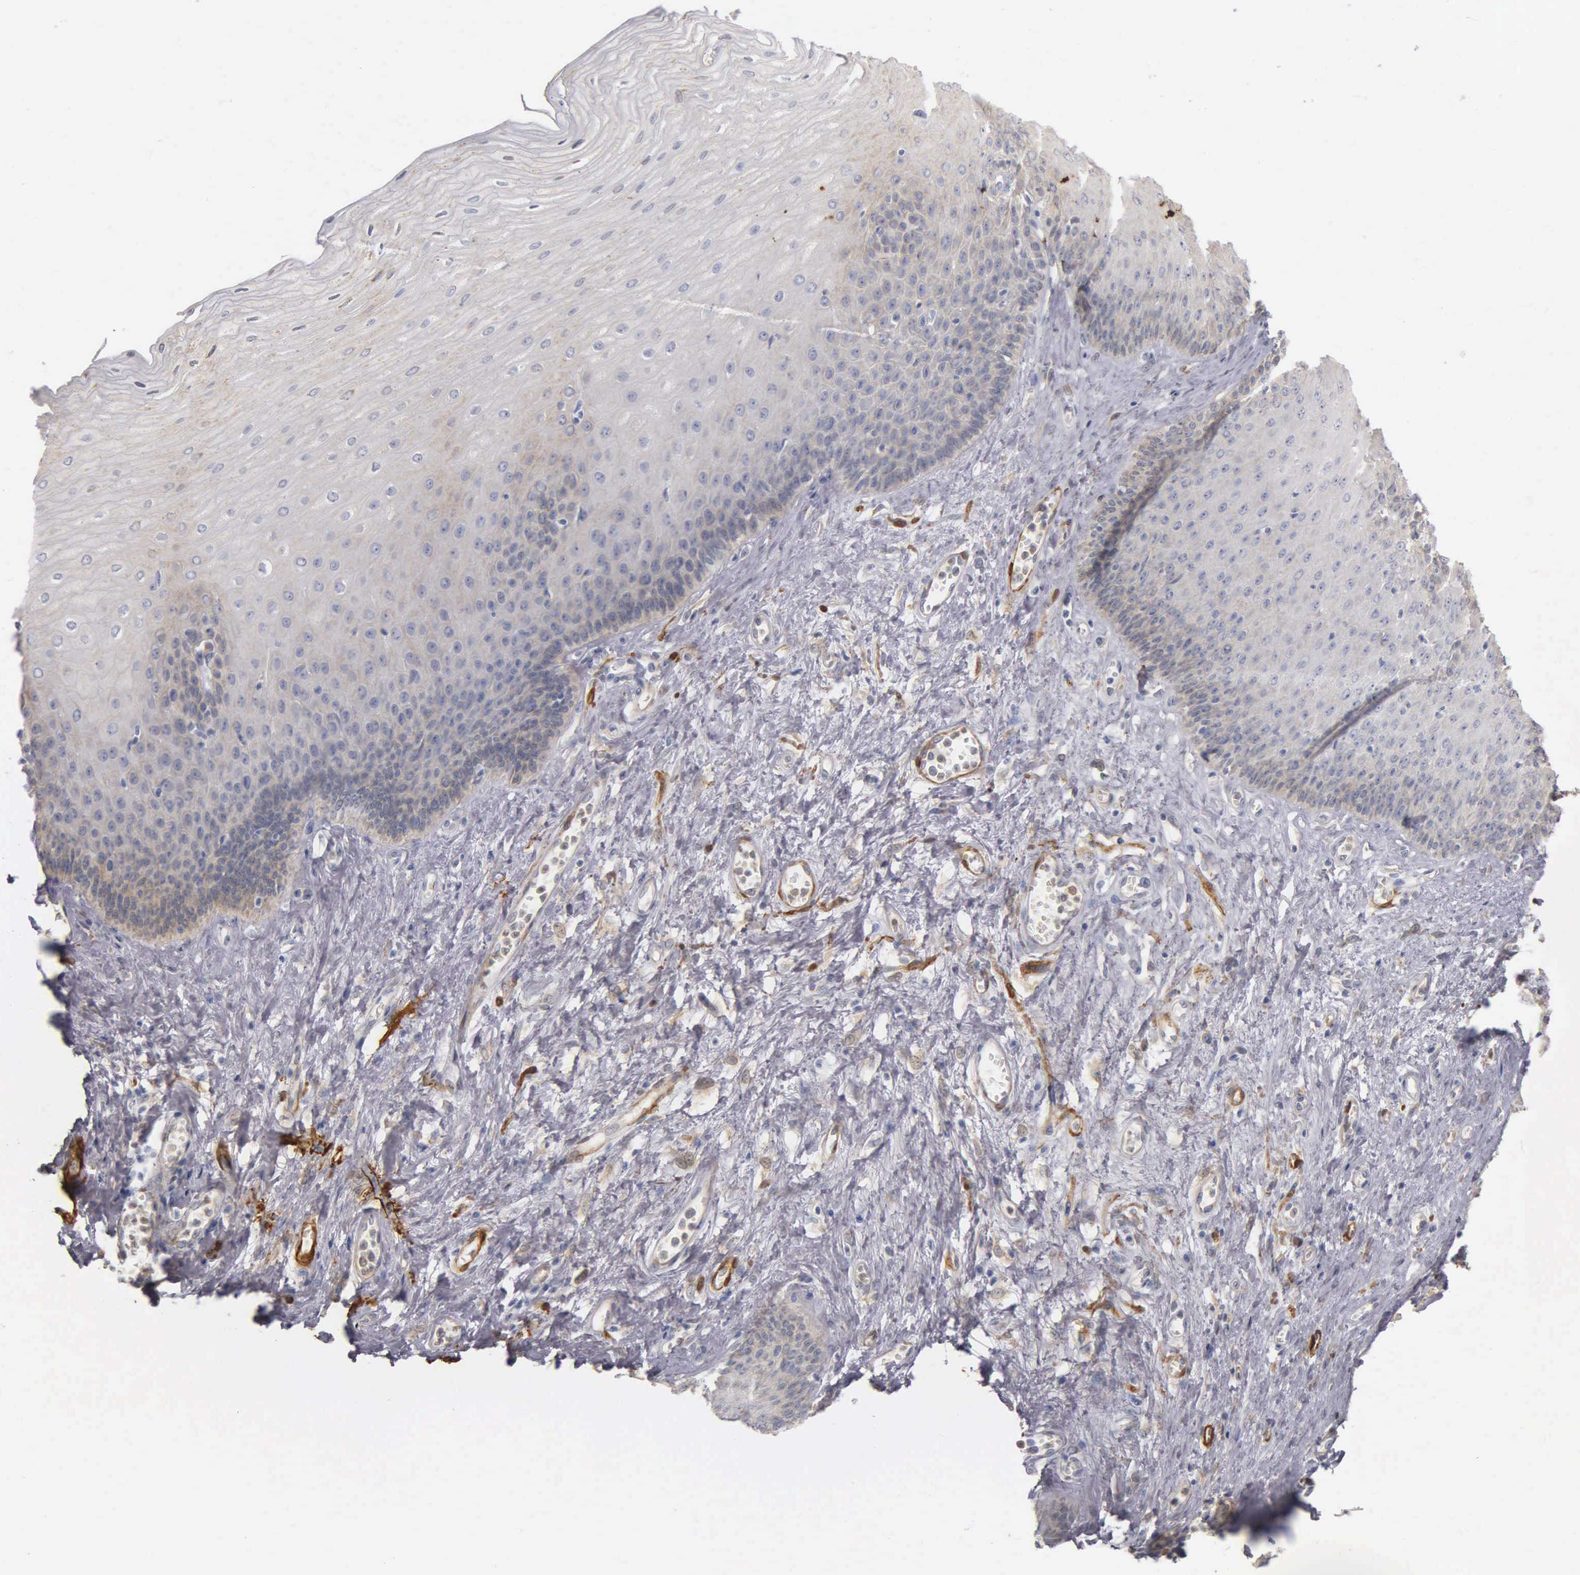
{"staining": {"intensity": "negative", "quantity": "none", "location": "none"}, "tissue": "esophagus", "cell_type": "Squamous epithelial cells", "image_type": "normal", "snomed": [{"axis": "morphology", "description": "Normal tissue, NOS"}, {"axis": "topography", "description": "Esophagus"}], "caption": "Immunohistochemistry micrograph of benign human esophagus stained for a protein (brown), which displays no staining in squamous epithelial cells.", "gene": "CNN1", "patient": {"sex": "male", "age": 65}}